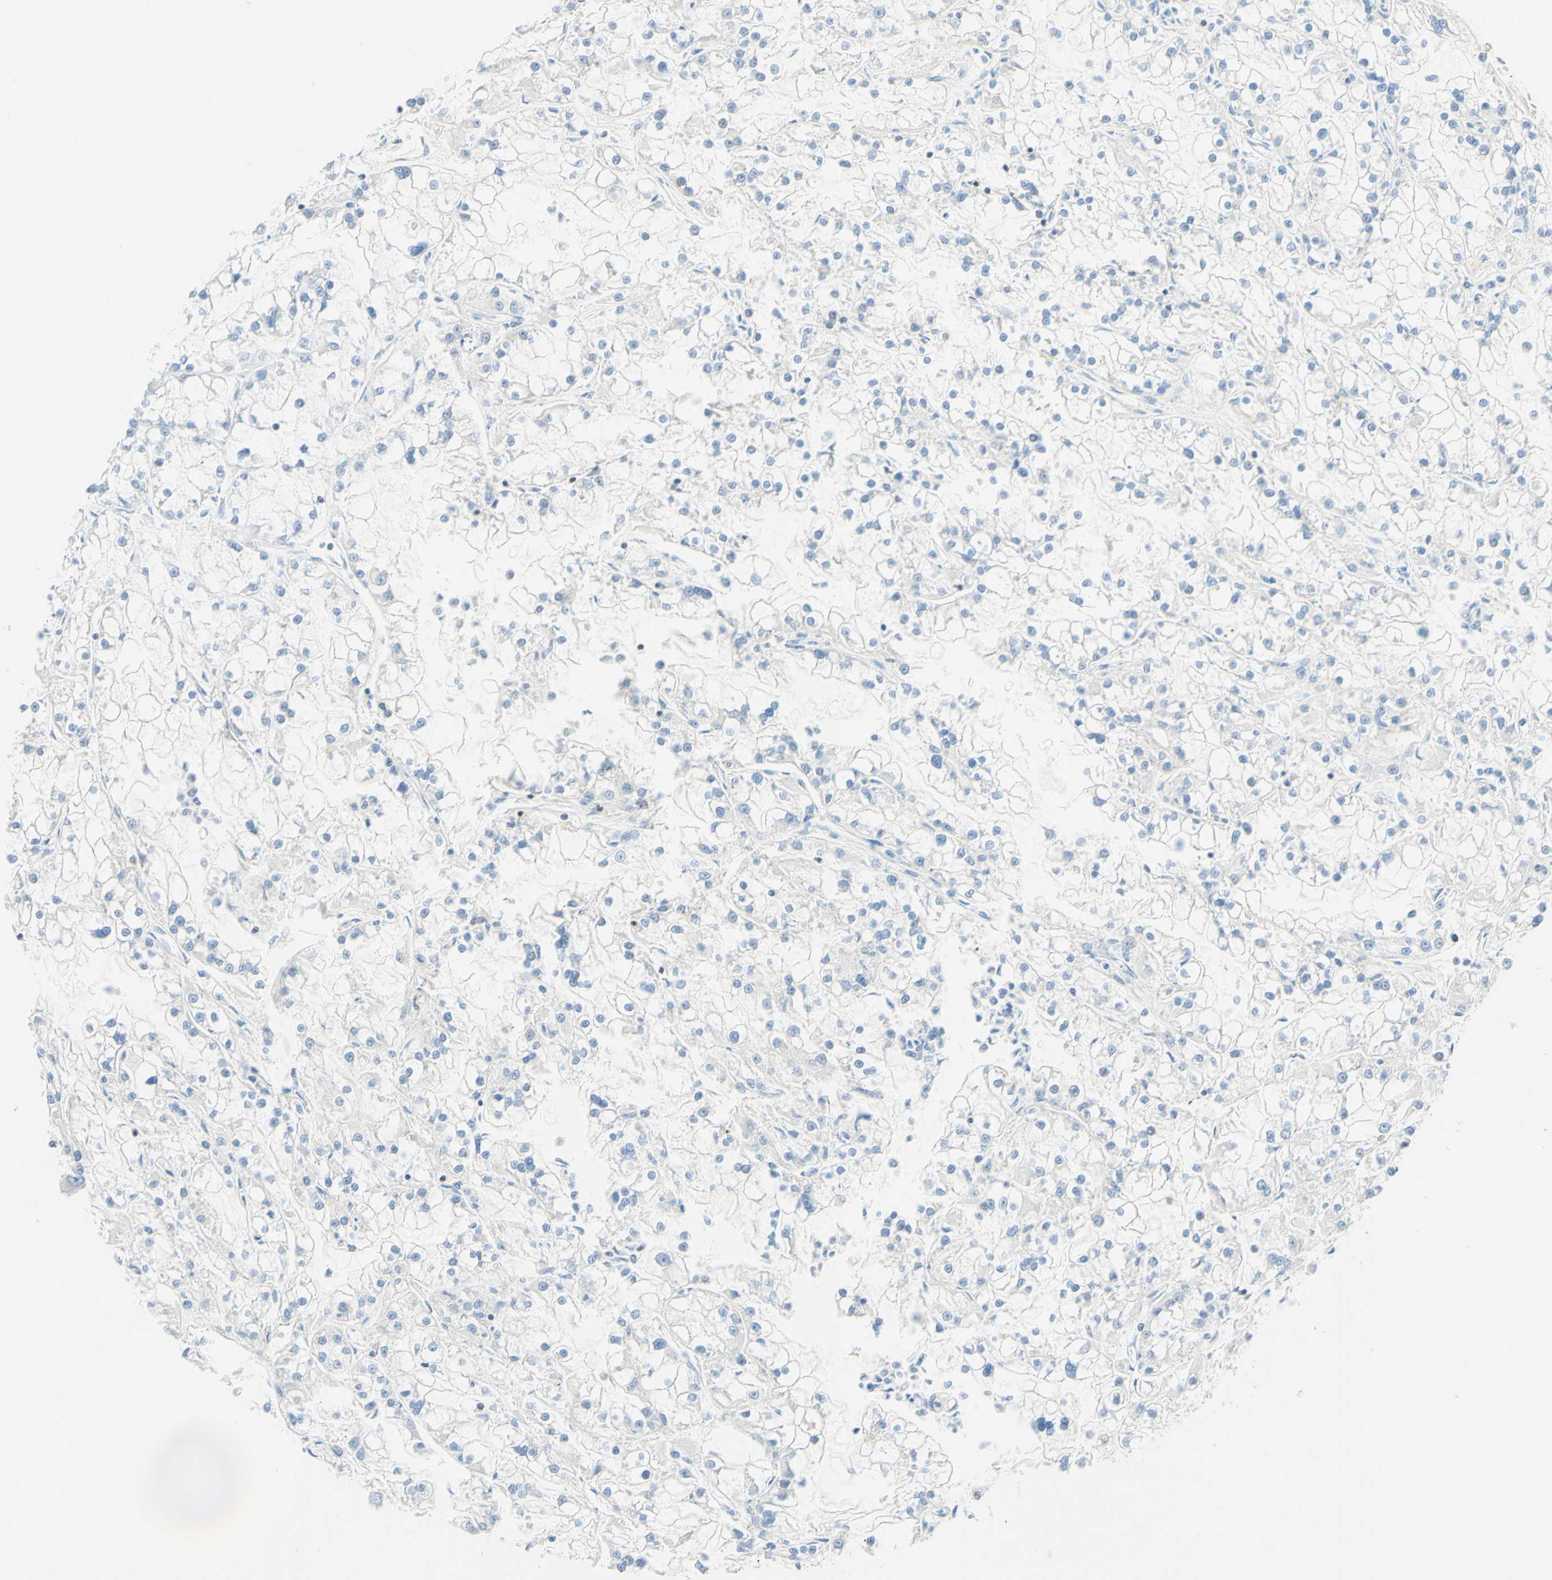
{"staining": {"intensity": "negative", "quantity": "none", "location": "none"}, "tissue": "renal cancer", "cell_type": "Tumor cells", "image_type": "cancer", "snomed": [{"axis": "morphology", "description": "Adenocarcinoma, NOS"}, {"axis": "topography", "description": "Kidney"}], "caption": "A histopathology image of renal cancer stained for a protein exhibits no brown staining in tumor cells. (Immunohistochemistry, brightfield microscopy, high magnification).", "gene": "LAT", "patient": {"sex": "female", "age": 52}}